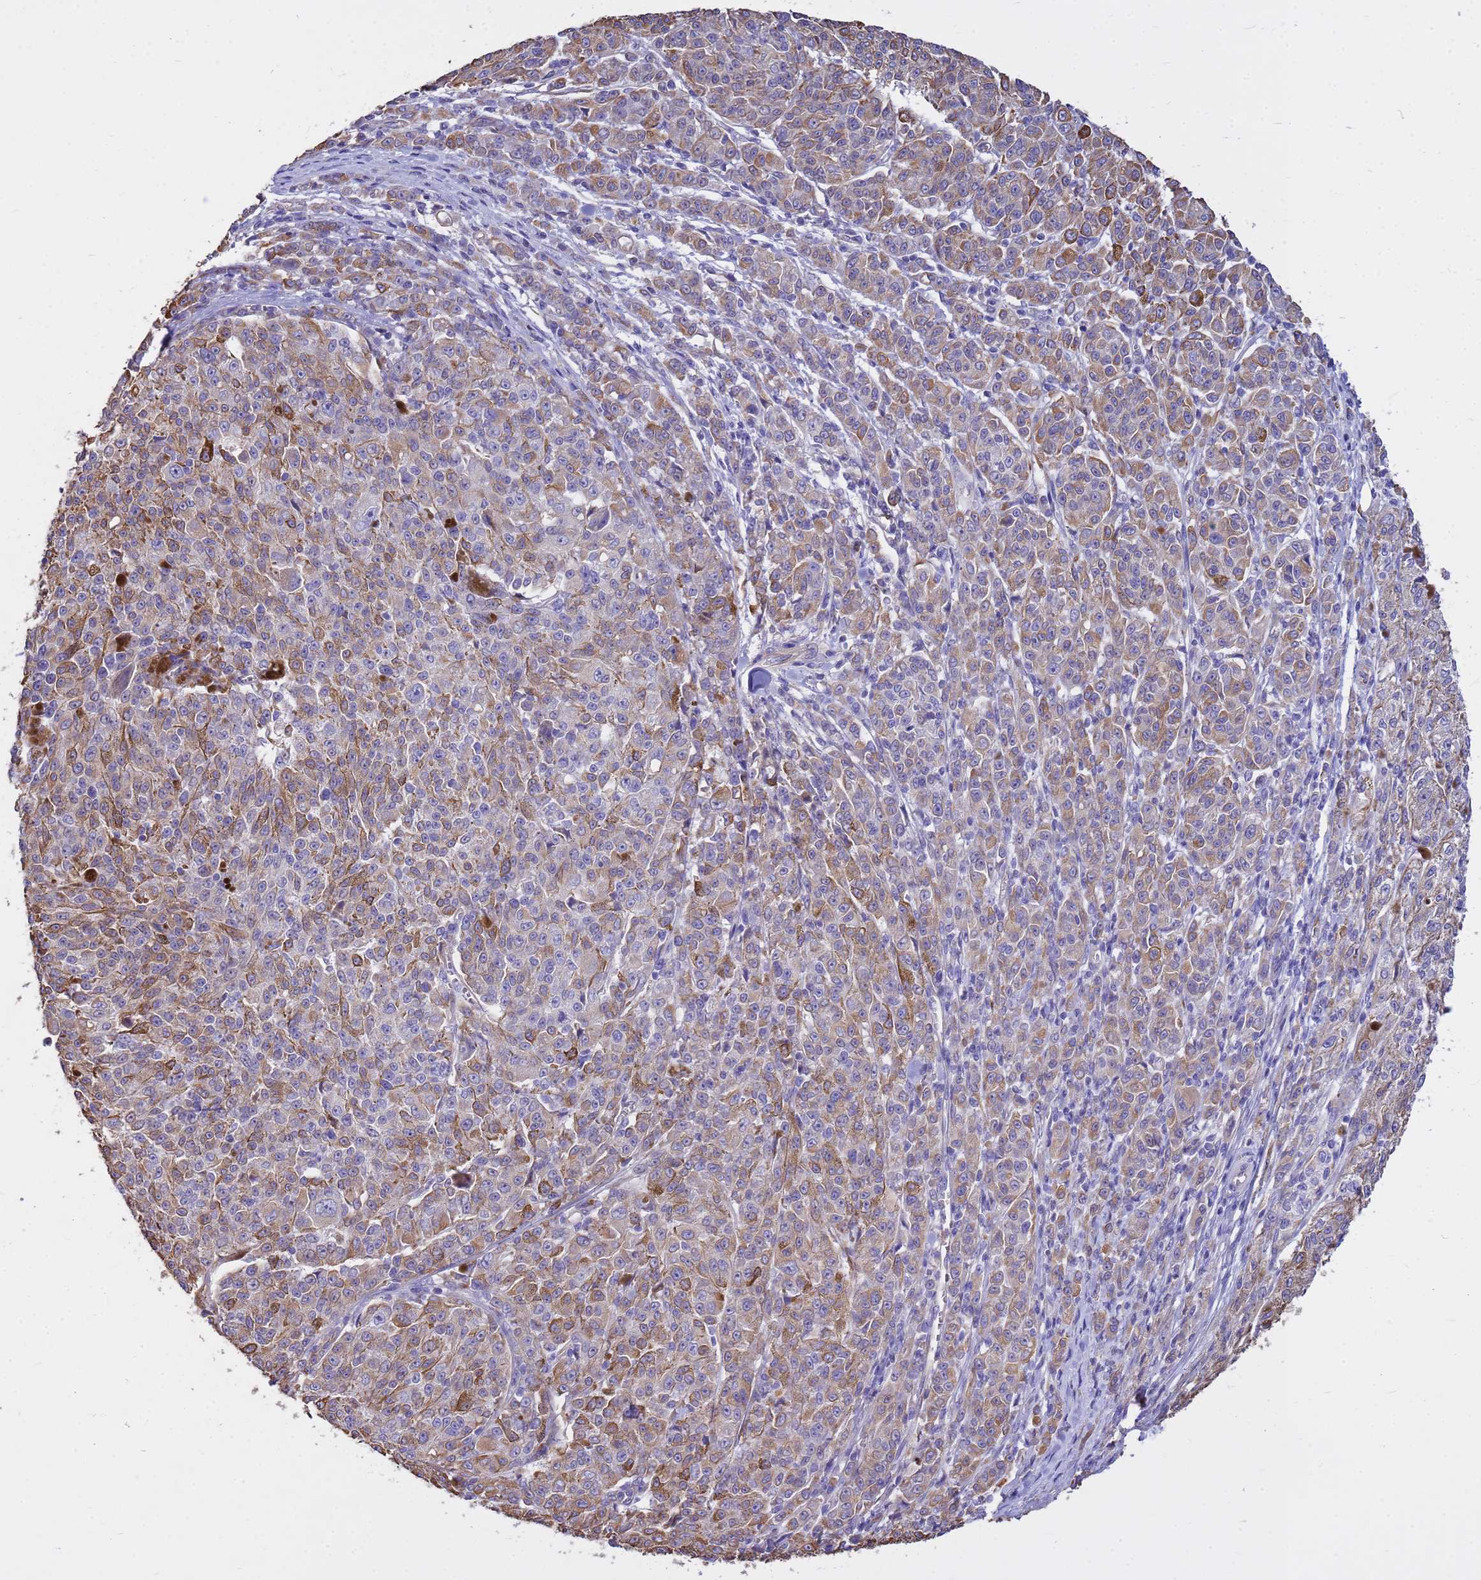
{"staining": {"intensity": "moderate", "quantity": "<25%", "location": "cytoplasmic/membranous"}, "tissue": "melanoma", "cell_type": "Tumor cells", "image_type": "cancer", "snomed": [{"axis": "morphology", "description": "Malignant melanoma, NOS"}, {"axis": "topography", "description": "Skin"}], "caption": "Protein expression analysis of human melanoma reveals moderate cytoplasmic/membranous expression in approximately <25% of tumor cells.", "gene": "TCEAL3", "patient": {"sex": "female", "age": 52}}